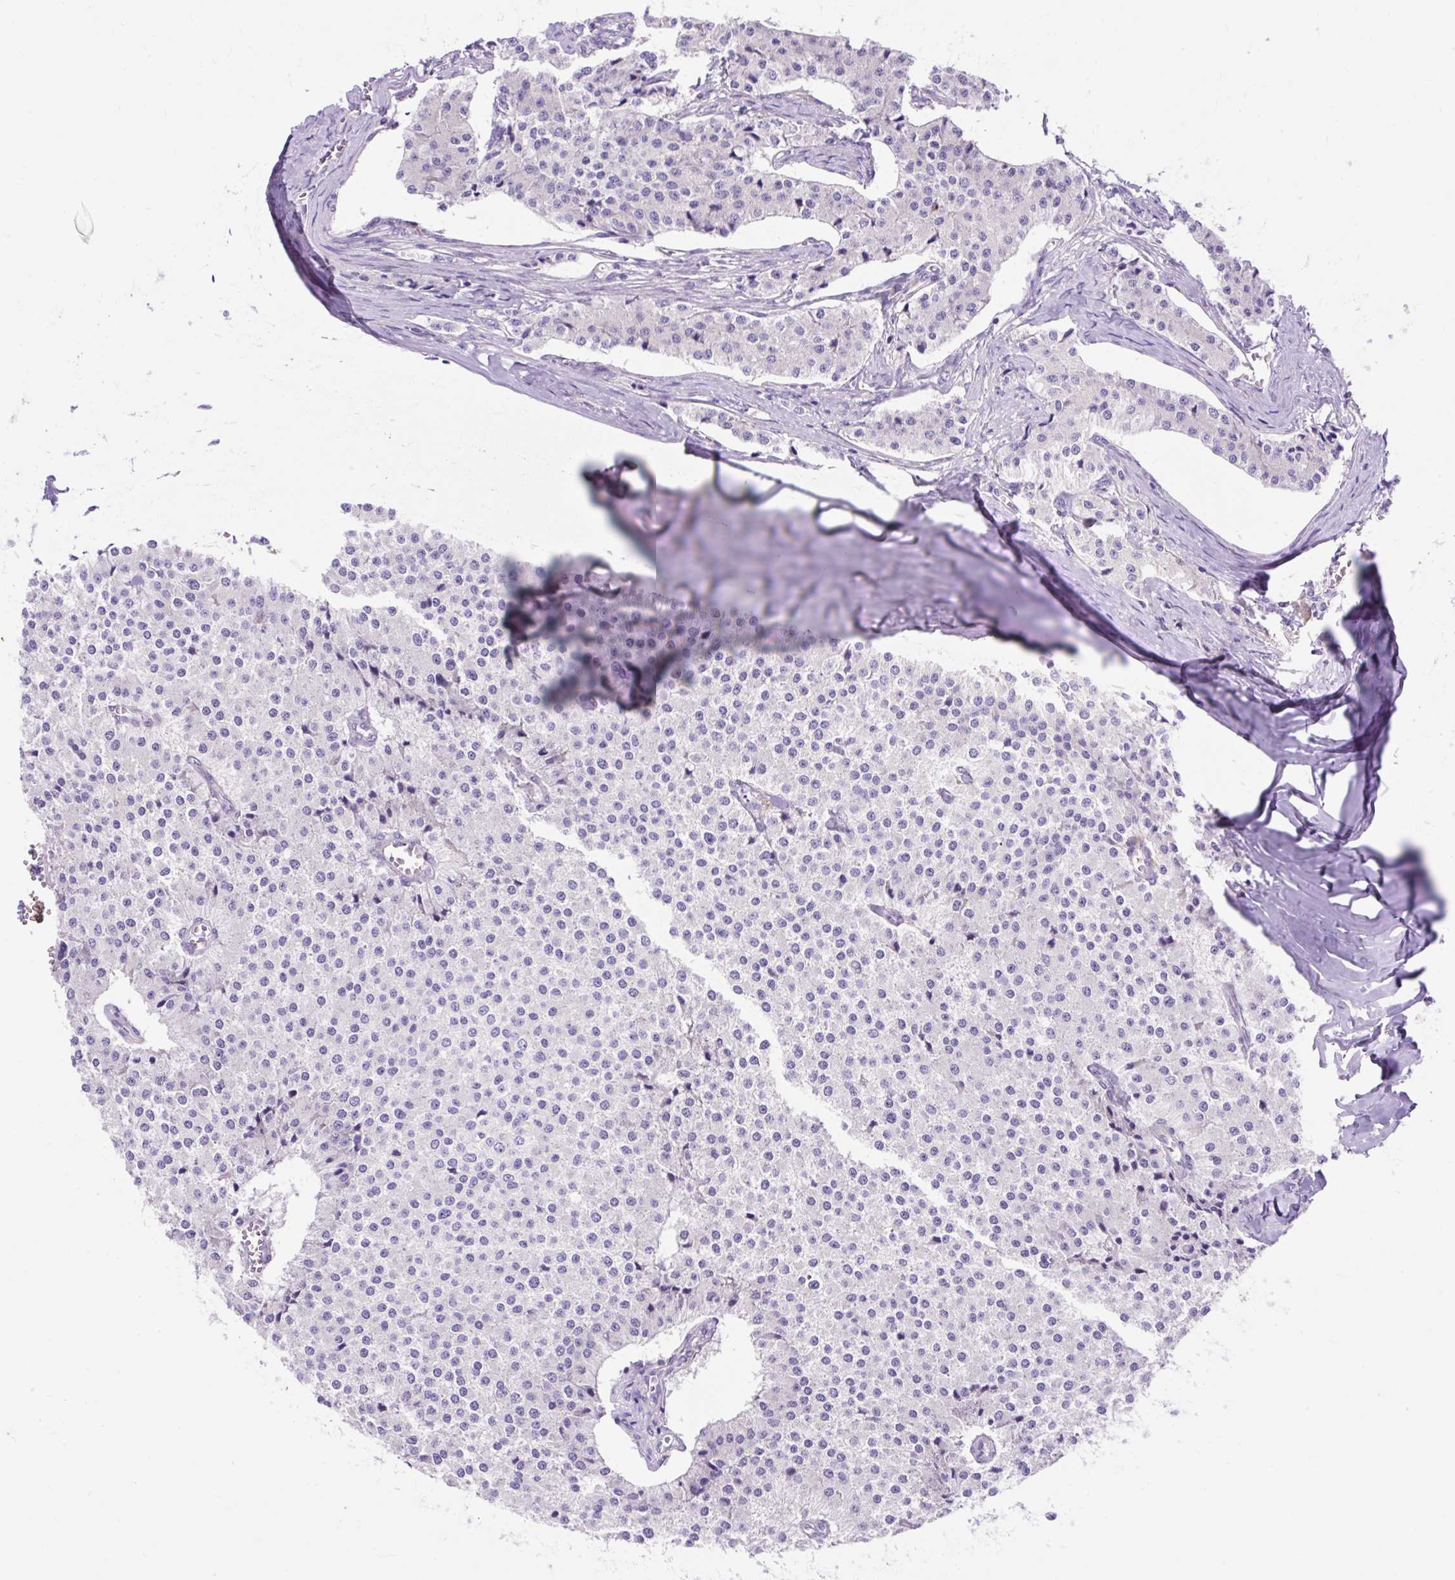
{"staining": {"intensity": "negative", "quantity": "none", "location": "none"}, "tissue": "carcinoid", "cell_type": "Tumor cells", "image_type": "cancer", "snomed": [{"axis": "morphology", "description": "Carcinoid, malignant, NOS"}, {"axis": "topography", "description": "Colon"}], "caption": "Carcinoid was stained to show a protein in brown. There is no significant expression in tumor cells.", "gene": "OR4K15", "patient": {"sex": "female", "age": 52}}